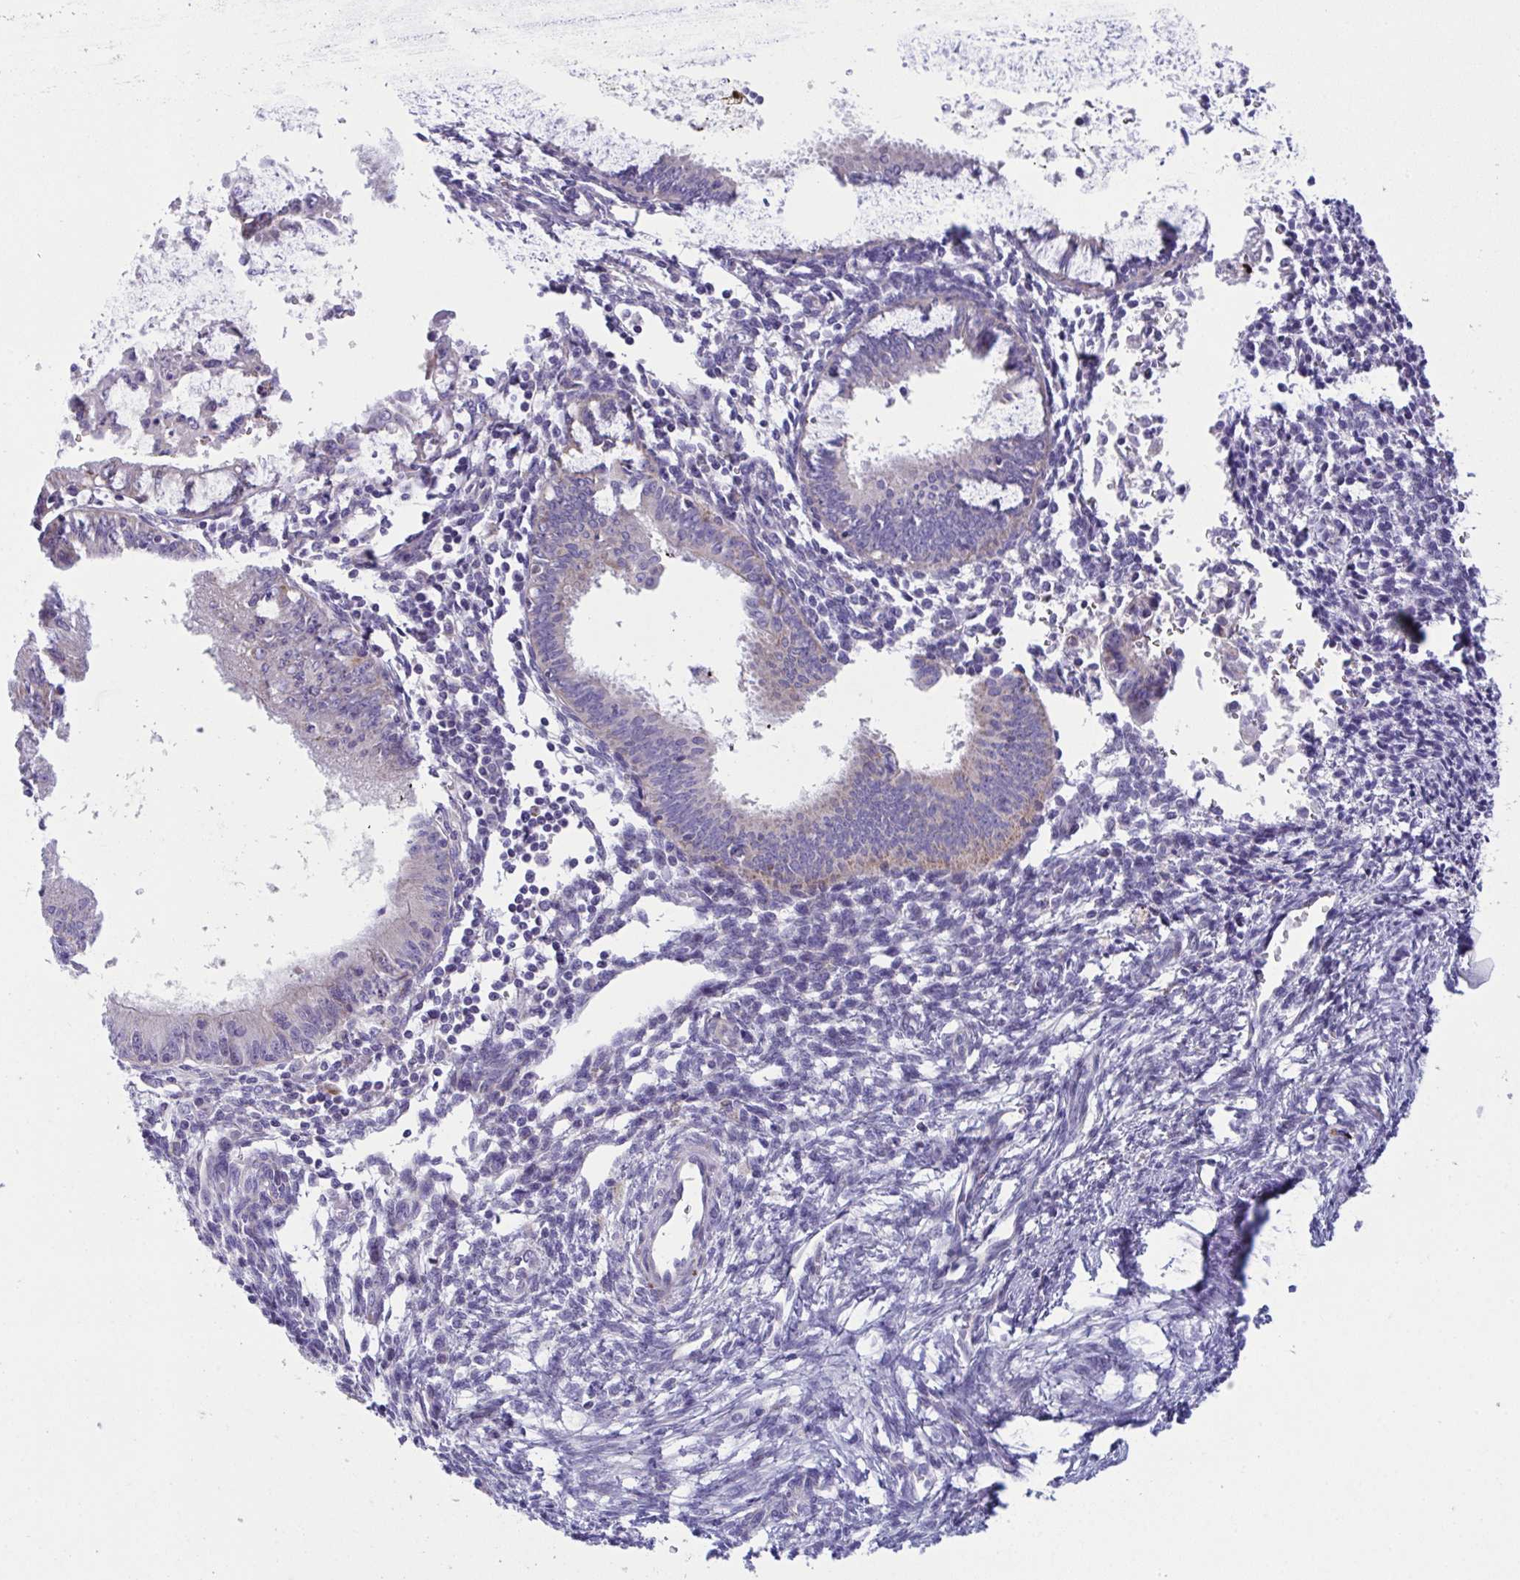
{"staining": {"intensity": "weak", "quantity": "<25%", "location": "cytoplasmic/membranous"}, "tissue": "endometrial cancer", "cell_type": "Tumor cells", "image_type": "cancer", "snomed": [{"axis": "morphology", "description": "Adenocarcinoma, NOS"}, {"axis": "topography", "description": "Endometrium"}], "caption": "A micrograph of human adenocarcinoma (endometrial) is negative for staining in tumor cells.", "gene": "DTX3", "patient": {"sex": "female", "age": 50}}